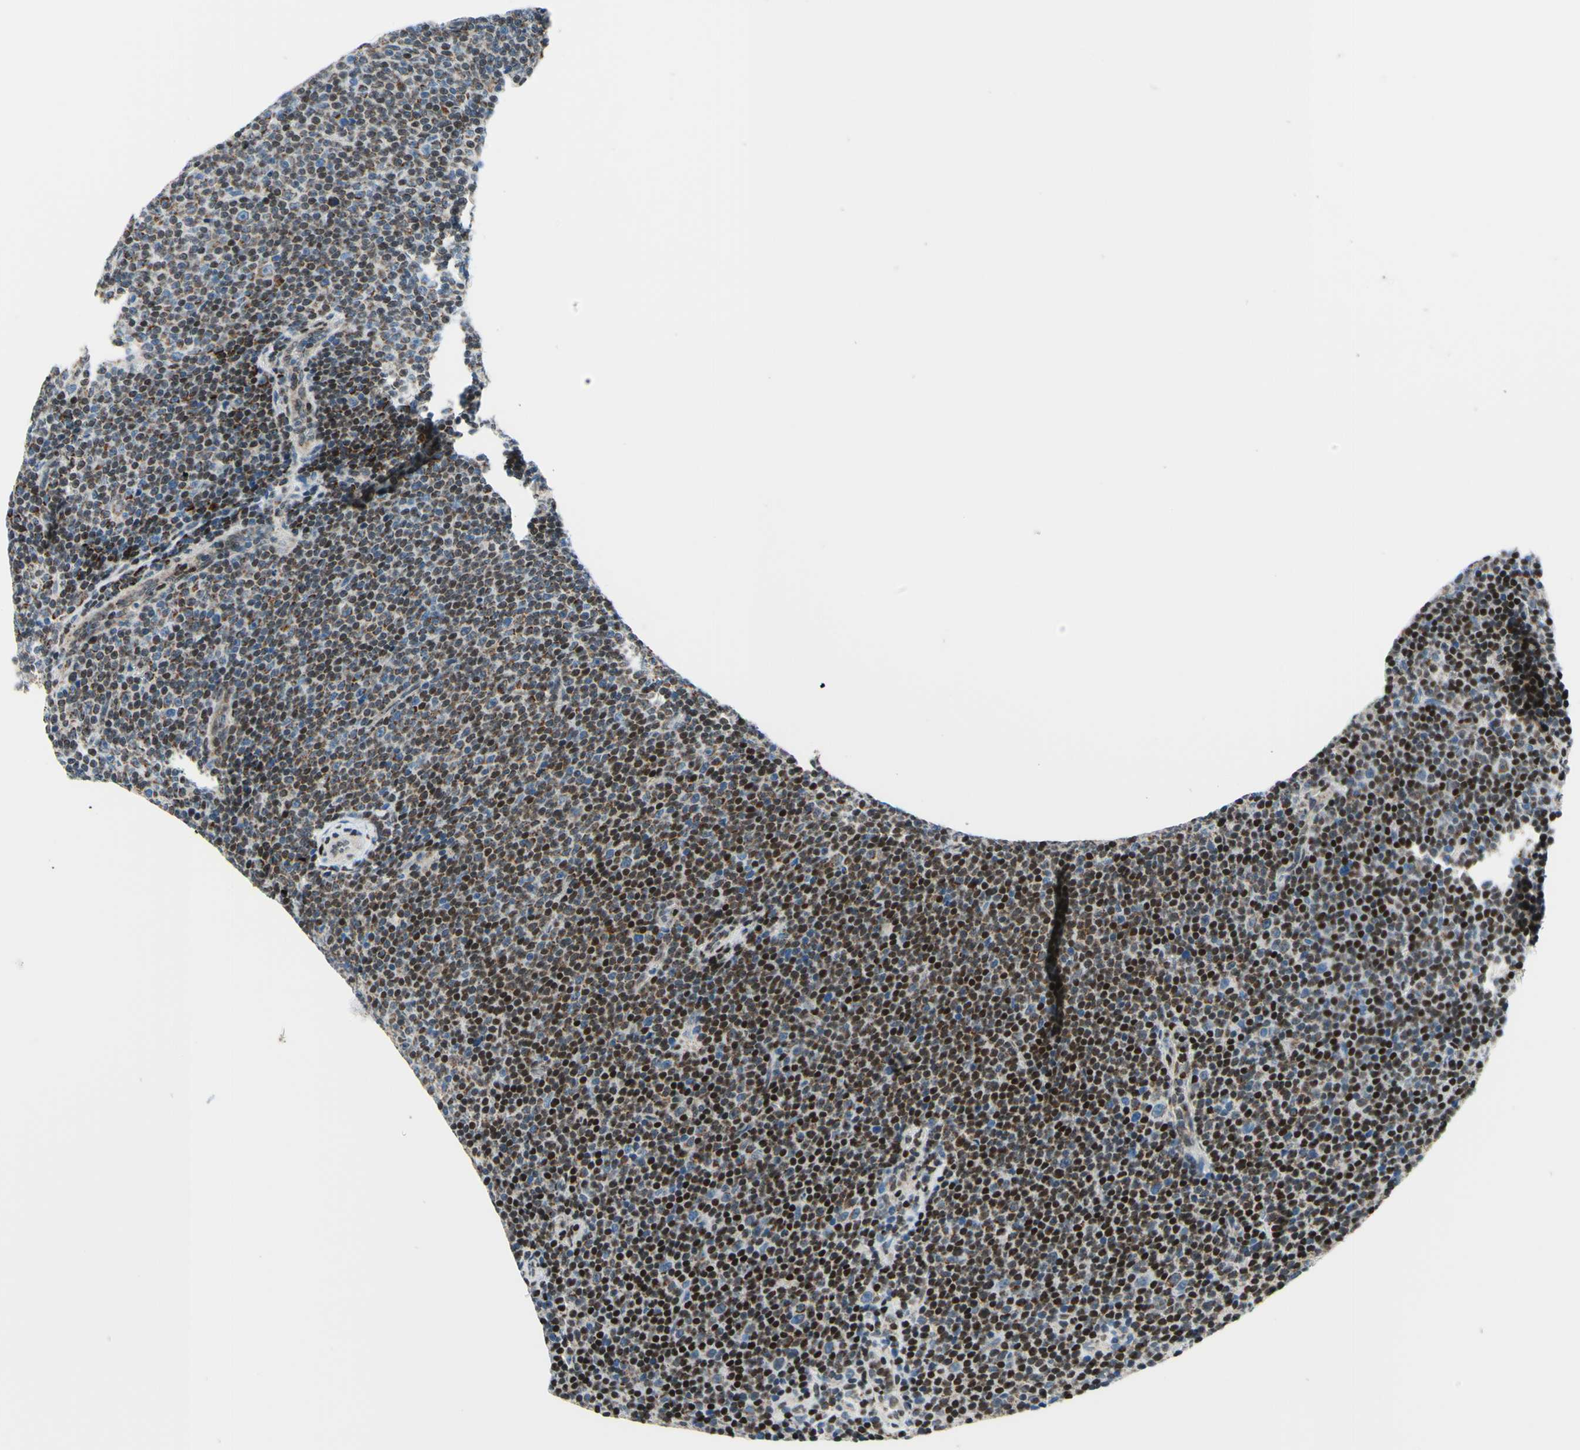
{"staining": {"intensity": "moderate", "quantity": "25%-75%", "location": "cytoplasmic/membranous,nuclear"}, "tissue": "lymphoma", "cell_type": "Tumor cells", "image_type": "cancer", "snomed": [{"axis": "morphology", "description": "Malignant lymphoma, non-Hodgkin's type, Low grade"}, {"axis": "topography", "description": "Lymph node"}], "caption": "Human lymphoma stained with a protein marker demonstrates moderate staining in tumor cells.", "gene": "CBX7", "patient": {"sex": "female", "age": 67}}